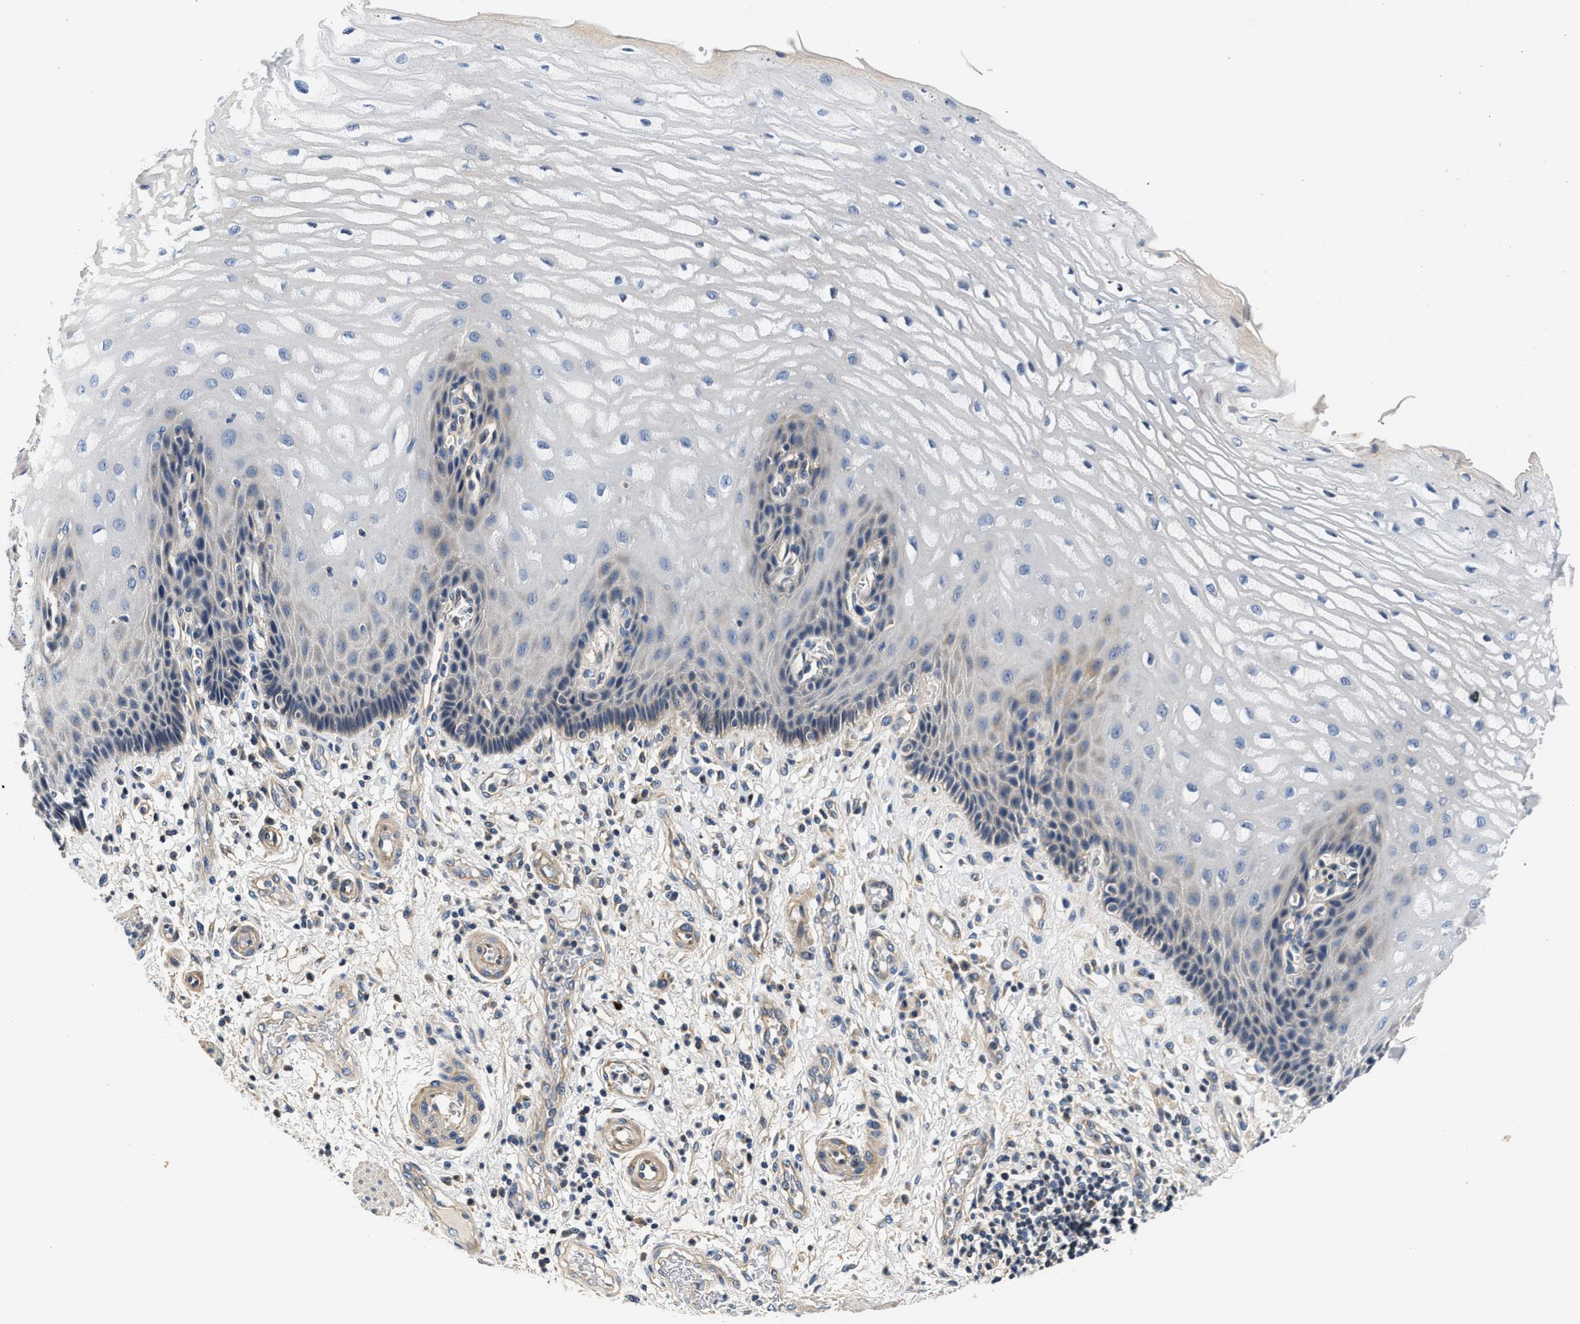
{"staining": {"intensity": "negative", "quantity": "none", "location": "none"}, "tissue": "esophagus", "cell_type": "Squamous epithelial cells", "image_type": "normal", "snomed": [{"axis": "morphology", "description": "Normal tissue, NOS"}, {"axis": "topography", "description": "Esophagus"}], "caption": "Immunohistochemistry (IHC) of benign esophagus exhibits no staining in squamous epithelial cells.", "gene": "TEX2", "patient": {"sex": "male", "age": 54}}